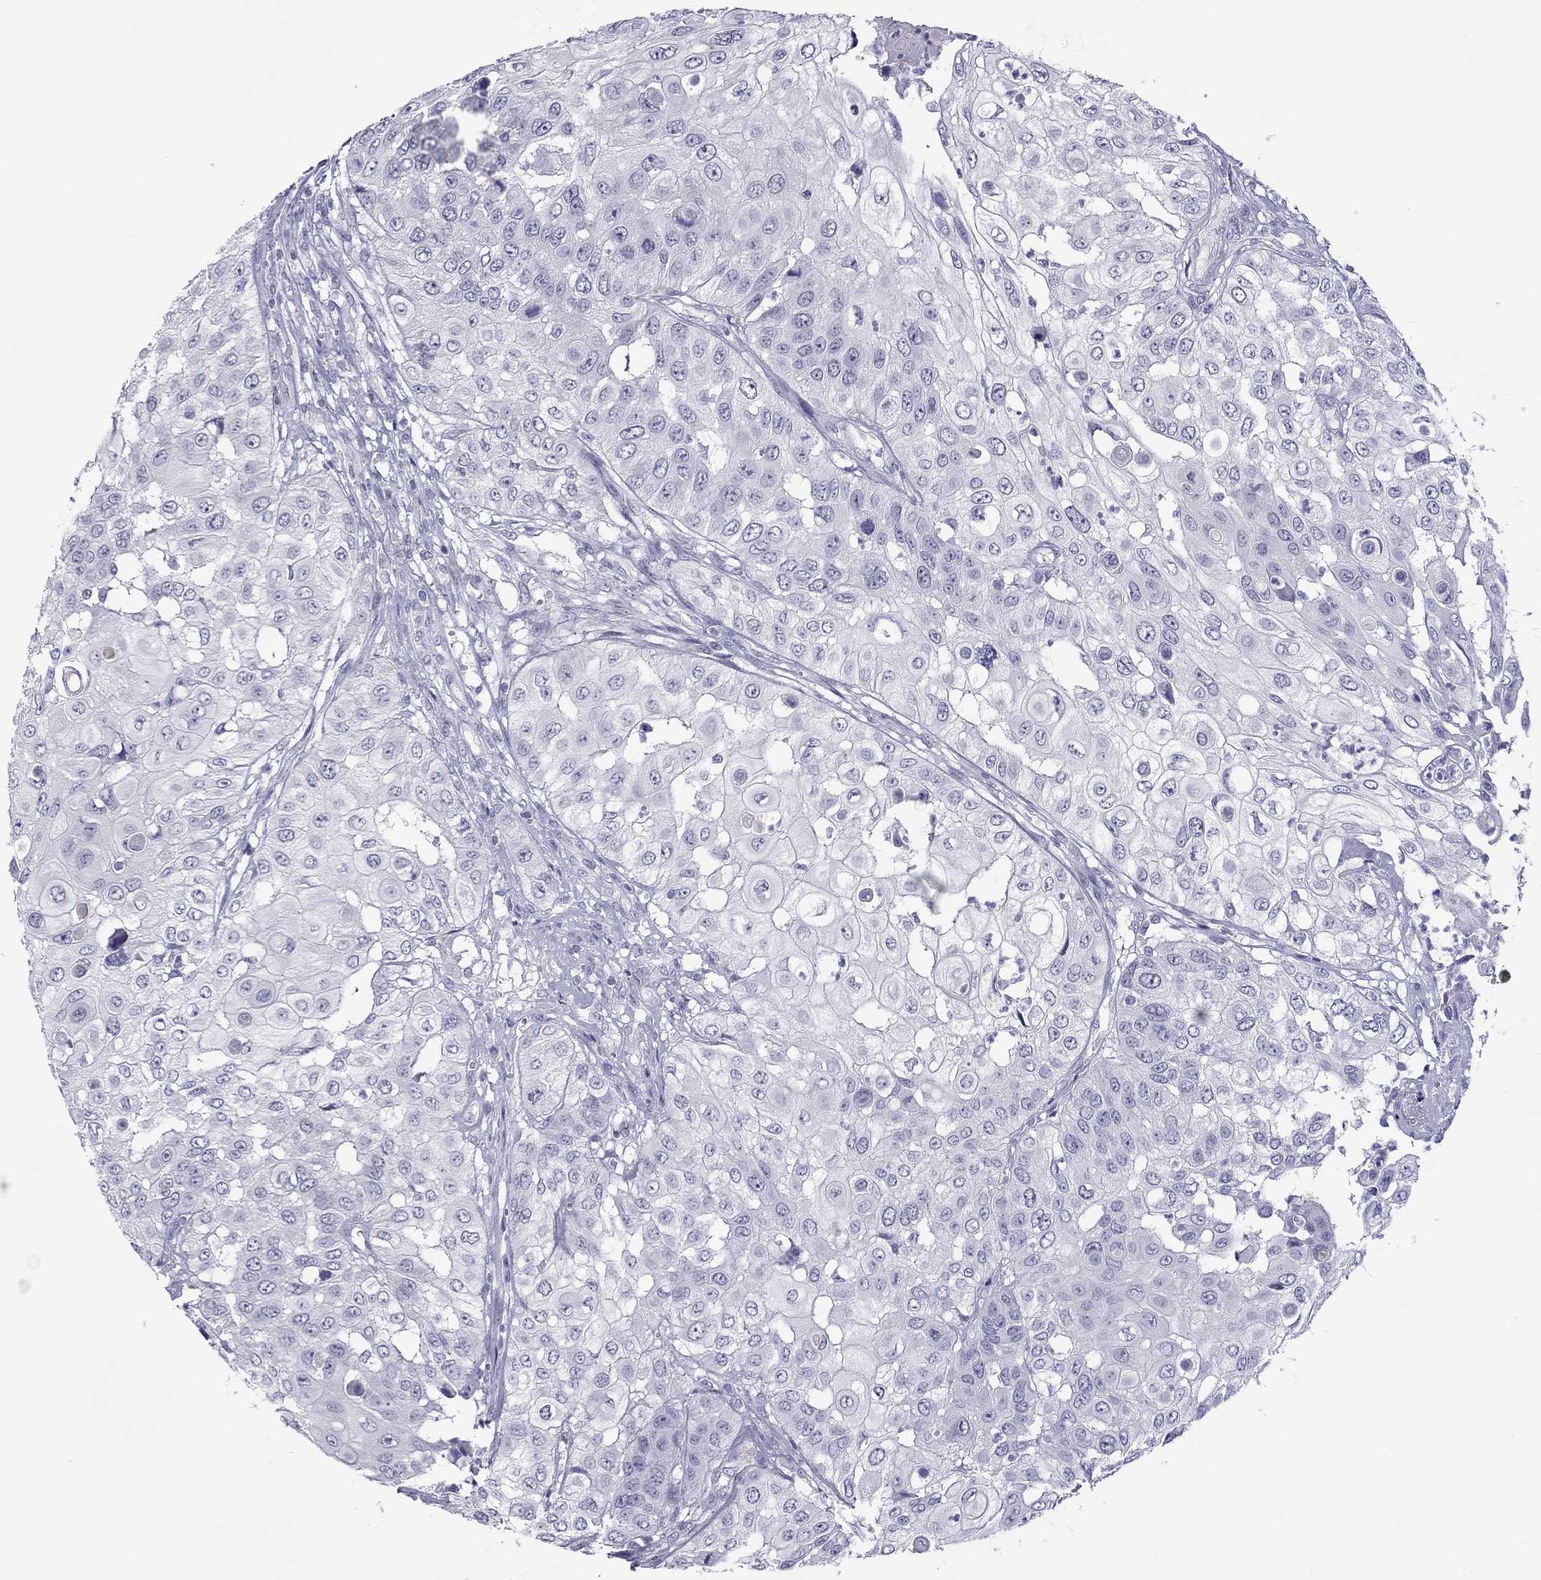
{"staining": {"intensity": "negative", "quantity": "none", "location": "none"}, "tissue": "urothelial cancer", "cell_type": "Tumor cells", "image_type": "cancer", "snomed": [{"axis": "morphology", "description": "Urothelial carcinoma, High grade"}, {"axis": "topography", "description": "Urinary bladder"}], "caption": "Immunohistochemical staining of high-grade urothelial carcinoma exhibits no significant positivity in tumor cells.", "gene": "TEX14", "patient": {"sex": "female", "age": 79}}